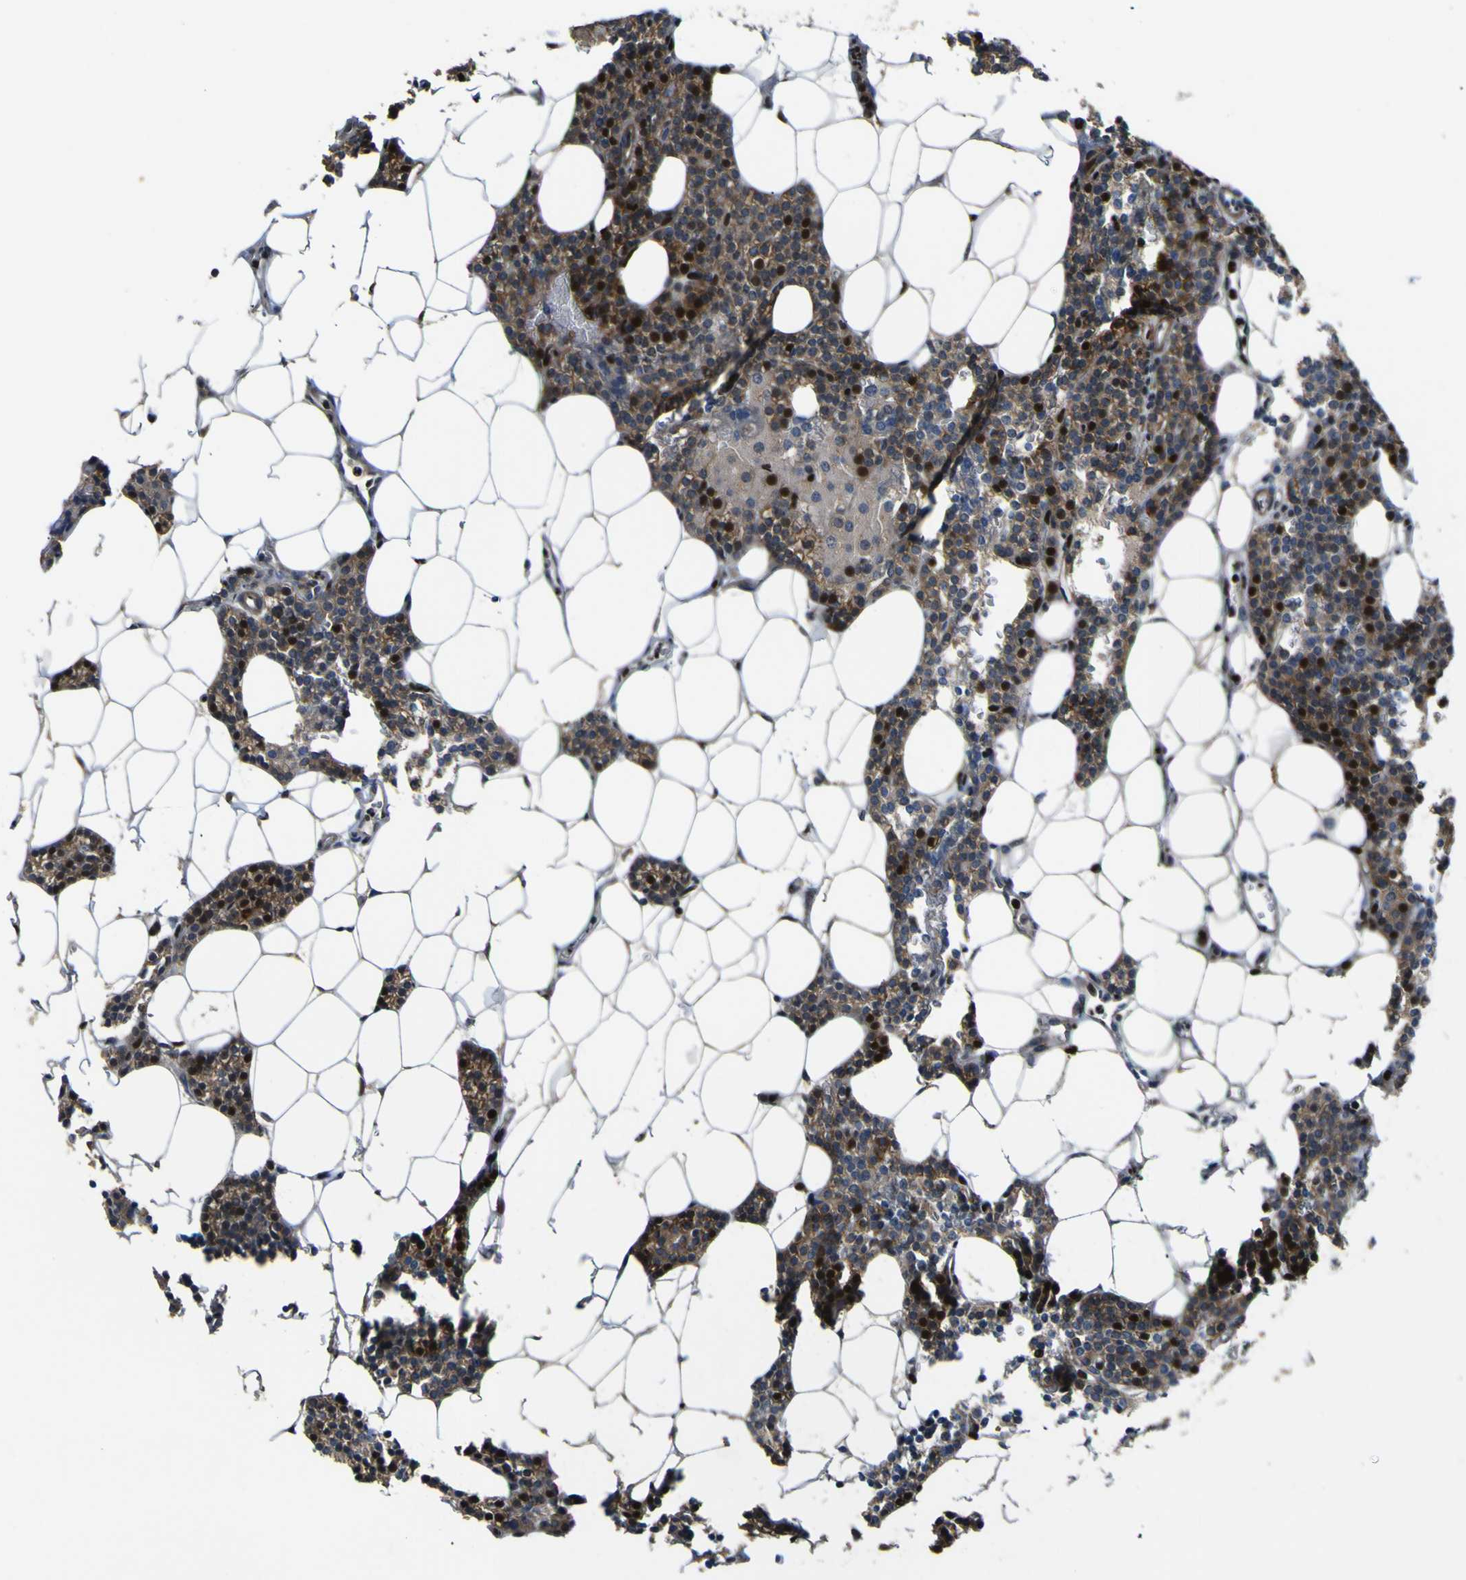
{"staining": {"intensity": "moderate", "quantity": ">75%", "location": "cytoplasmic/membranous,nuclear"}, "tissue": "parathyroid gland", "cell_type": "Glandular cells", "image_type": "normal", "snomed": [{"axis": "morphology", "description": "Normal tissue, NOS"}, {"axis": "morphology", "description": "Adenoma, NOS"}, {"axis": "topography", "description": "Parathyroid gland"}], "caption": "A medium amount of moderate cytoplasmic/membranous,nuclear staining is present in about >75% of glandular cells in unremarkable parathyroid gland.", "gene": "LBHD1", "patient": {"sex": "female", "age": 51}}